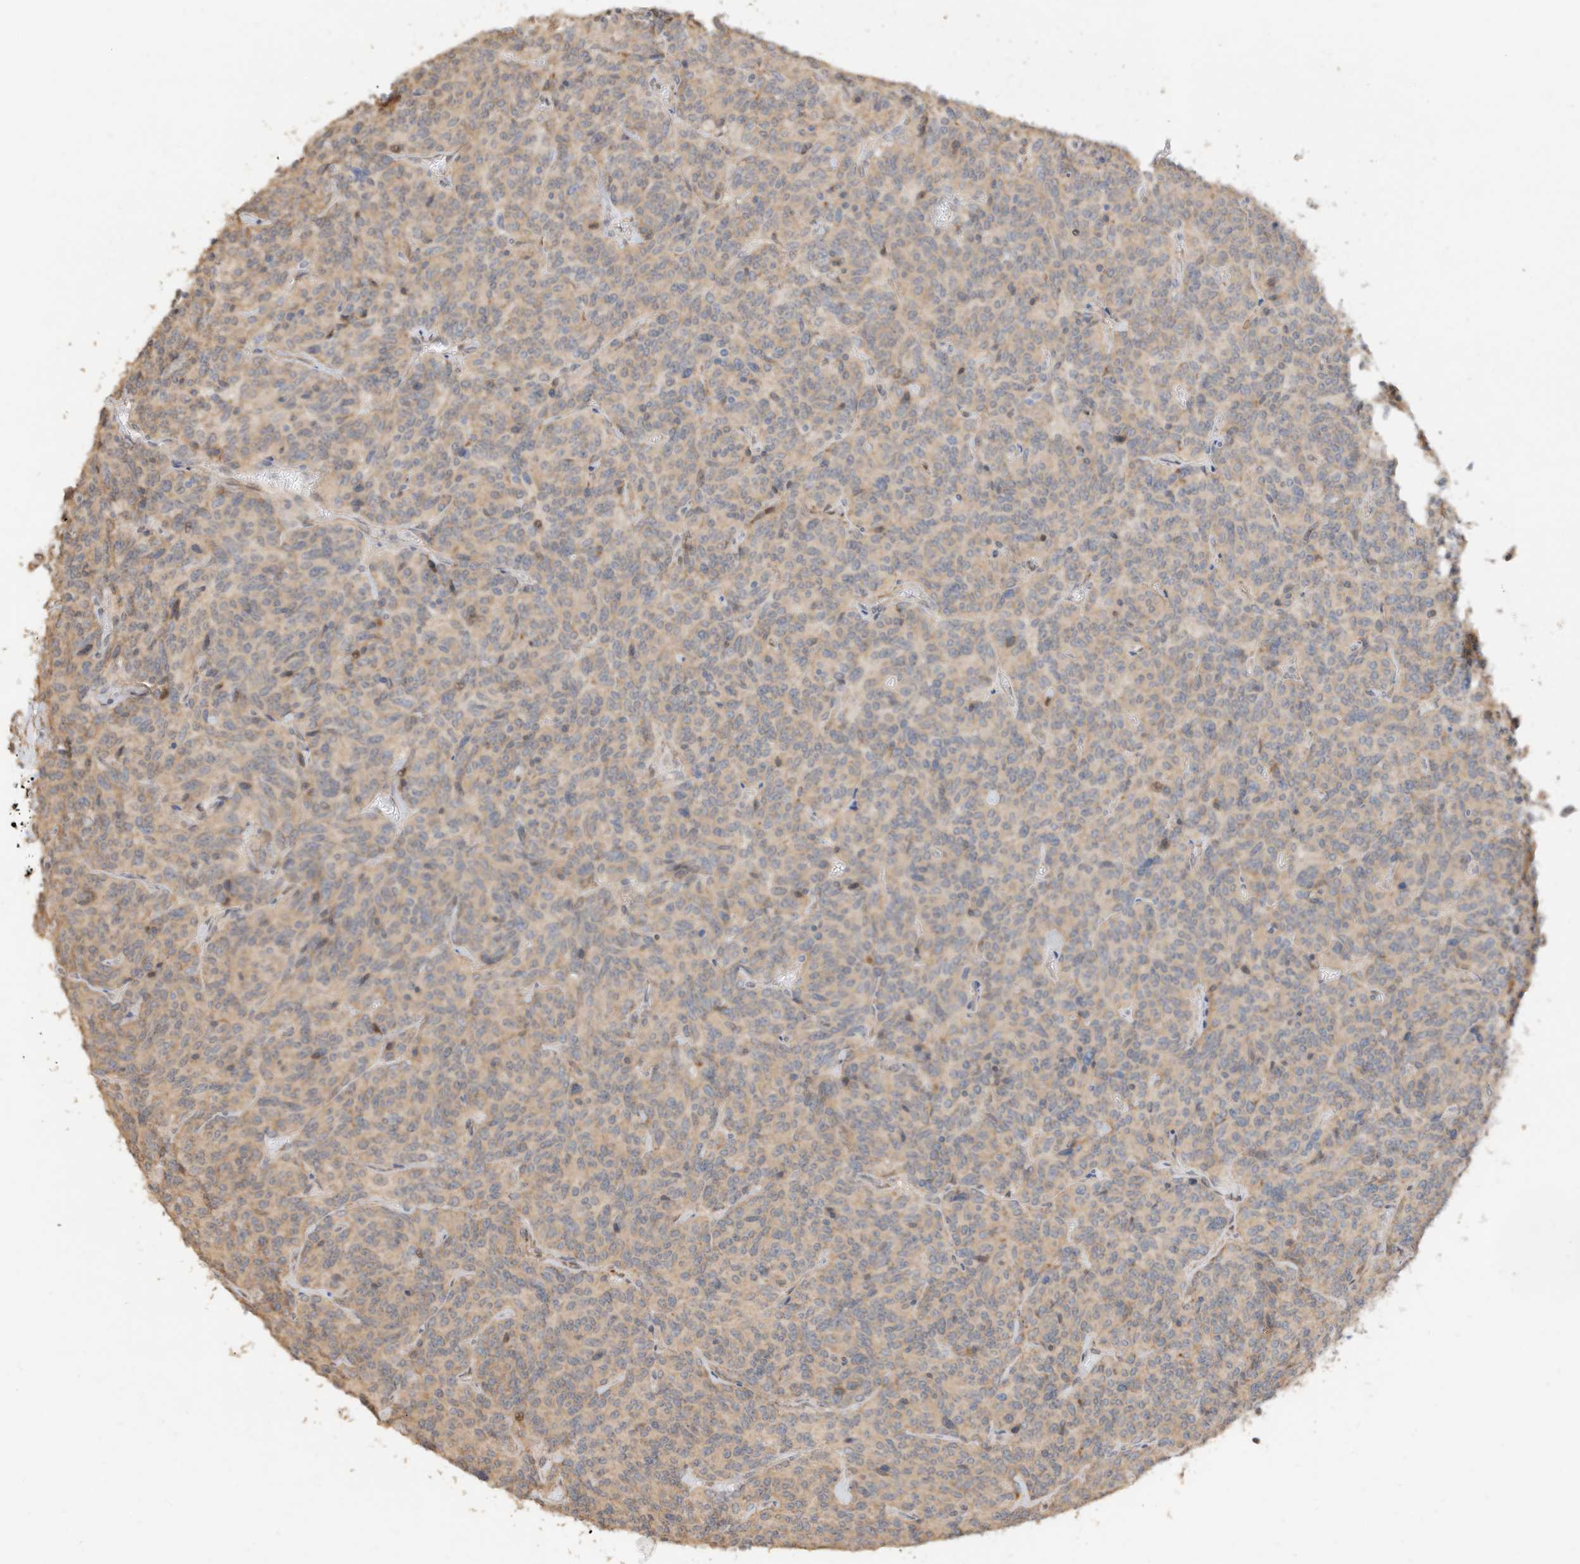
{"staining": {"intensity": "weak", "quantity": "25%-75%", "location": "cytoplasmic/membranous"}, "tissue": "carcinoid", "cell_type": "Tumor cells", "image_type": "cancer", "snomed": [{"axis": "morphology", "description": "Carcinoid, malignant, NOS"}, {"axis": "topography", "description": "Lung"}], "caption": "Brown immunohistochemical staining in carcinoid (malignant) reveals weak cytoplasmic/membranous positivity in about 25%-75% of tumor cells.", "gene": "CAGE1", "patient": {"sex": "female", "age": 46}}